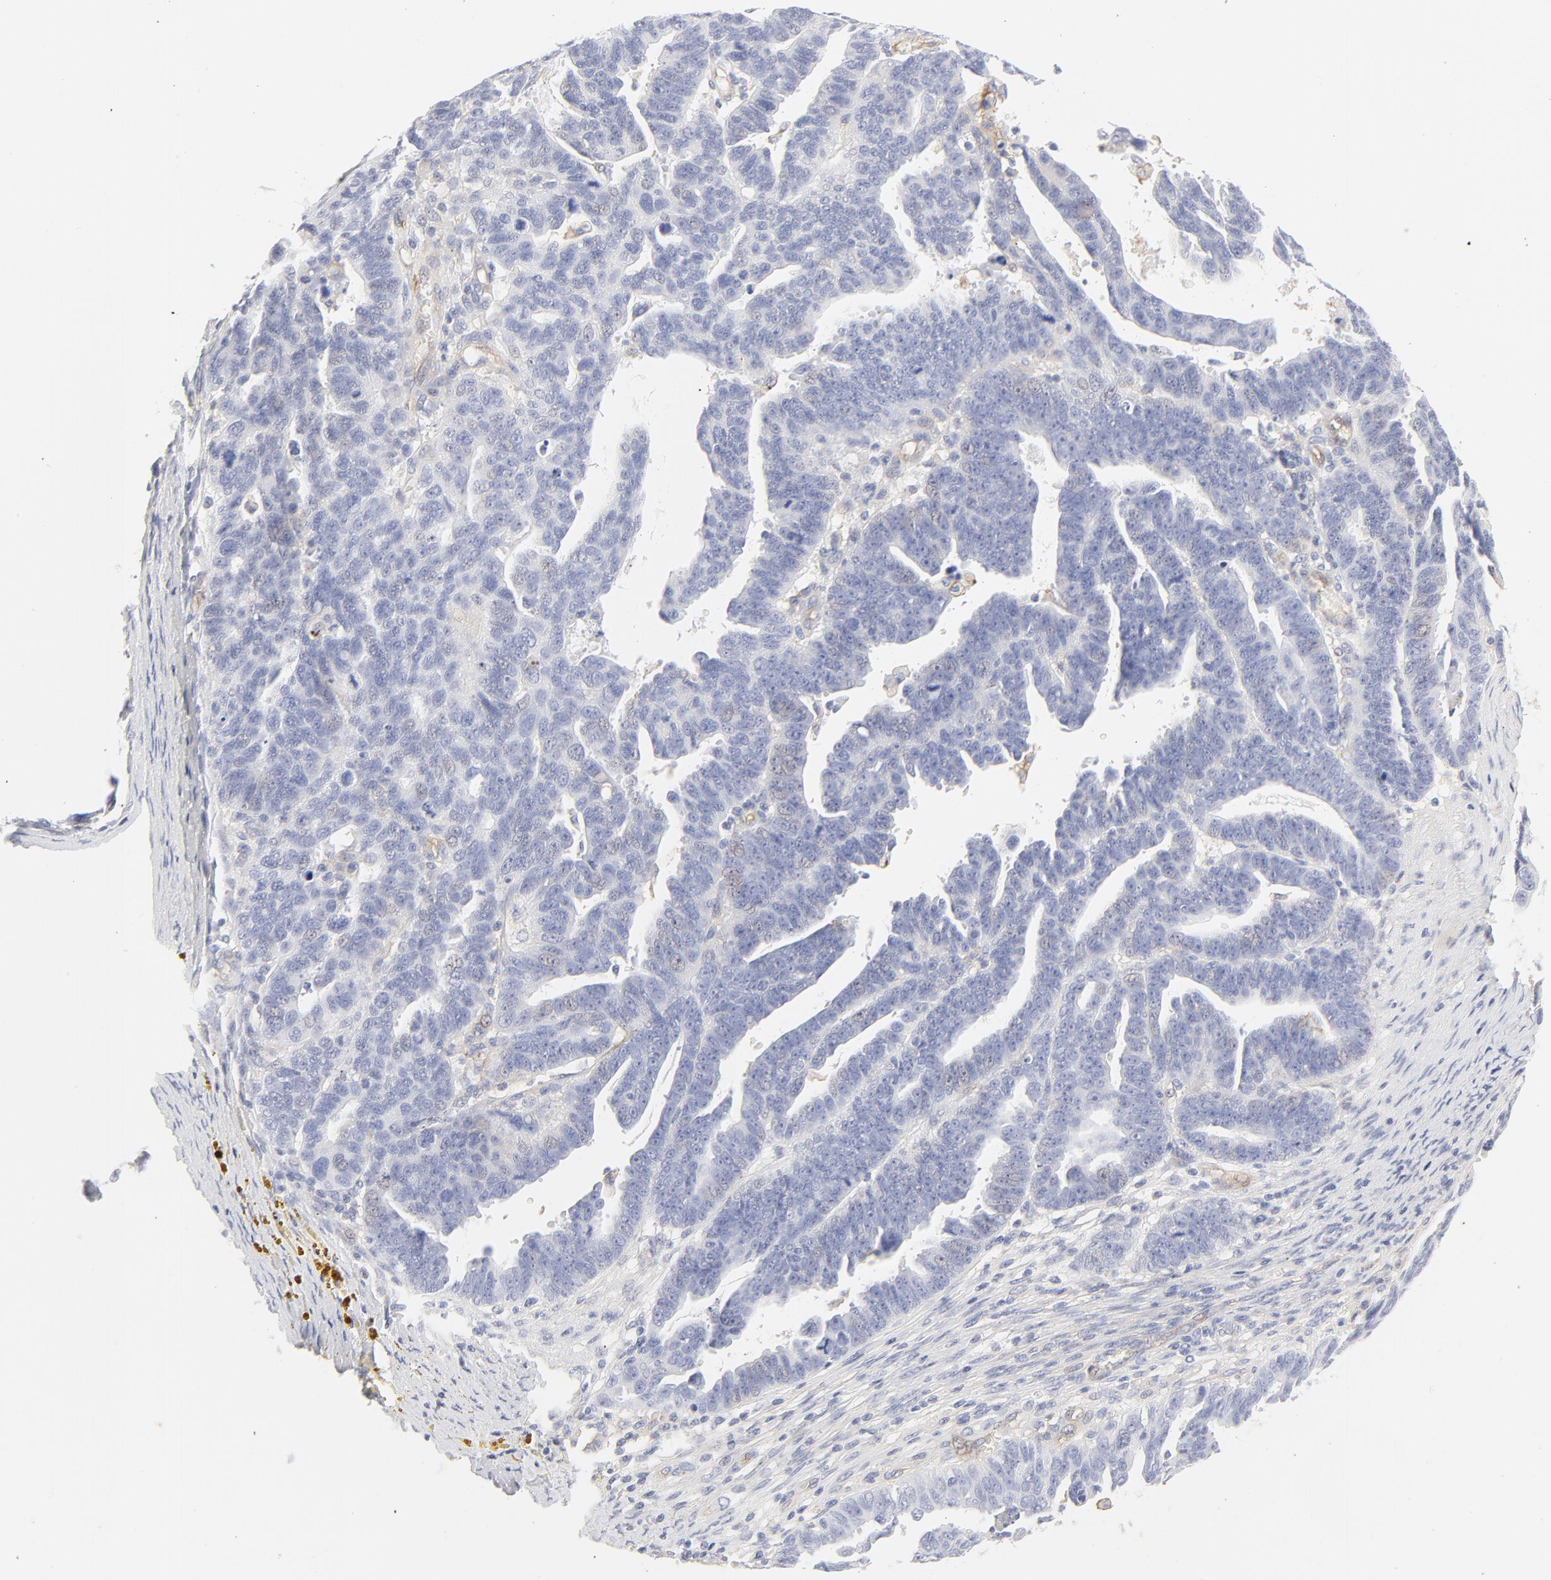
{"staining": {"intensity": "negative", "quantity": "none", "location": "none"}, "tissue": "ovarian cancer", "cell_type": "Tumor cells", "image_type": "cancer", "snomed": [{"axis": "morphology", "description": "Carcinoma, endometroid"}, {"axis": "morphology", "description": "Cystadenocarcinoma, serous, NOS"}, {"axis": "topography", "description": "Ovary"}], "caption": "This is an immunohistochemistry (IHC) histopathology image of human ovarian endometroid carcinoma. There is no staining in tumor cells.", "gene": "ITGA5", "patient": {"sex": "female", "age": 45}}